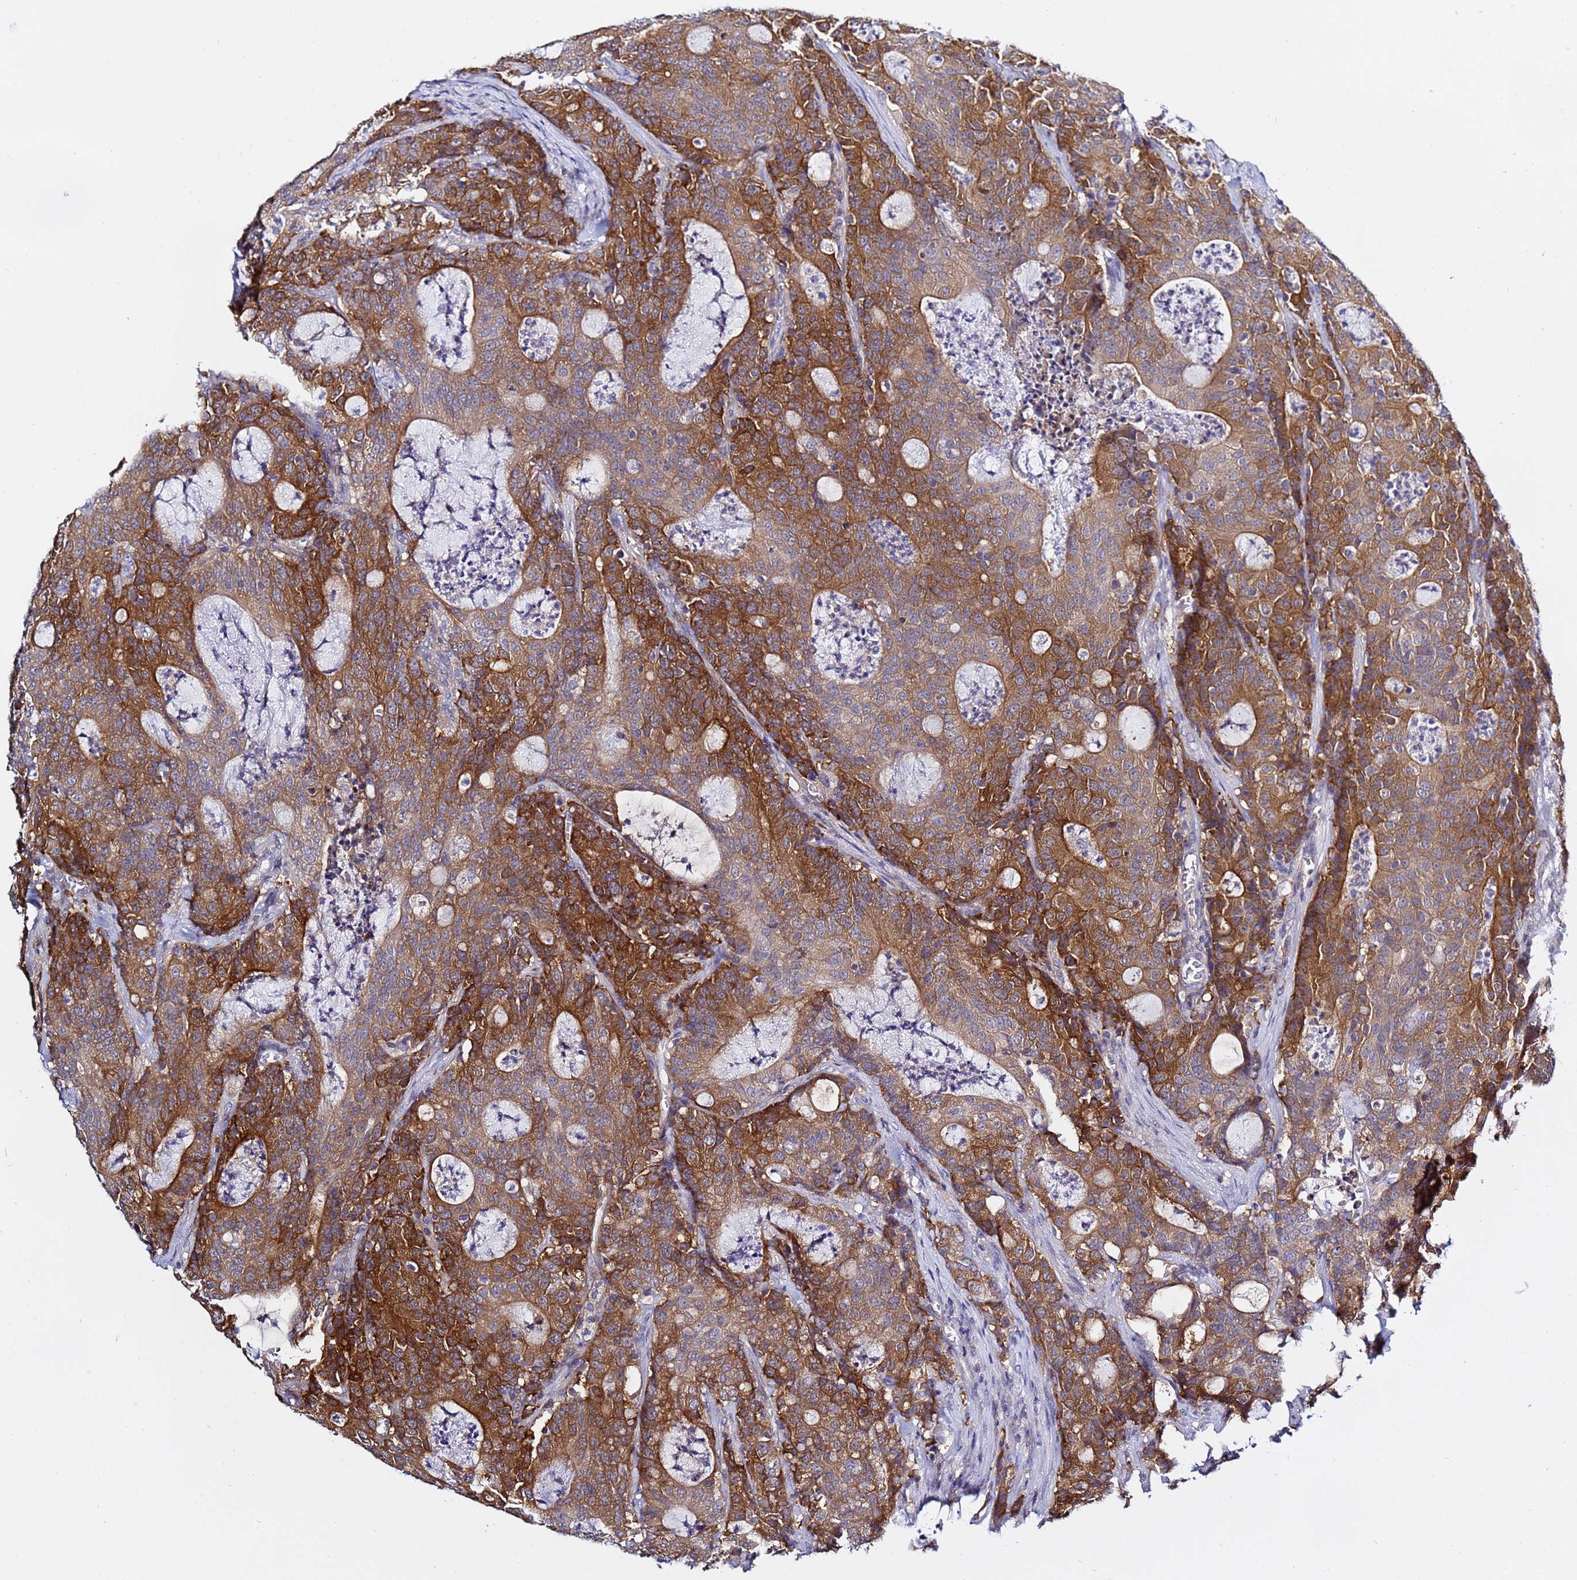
{"staining": {"intensity": "strong", "quantity": ">75%", "location": "cytoplasmic/membranous"}, "tissue": "colorectal cancer", "cell_type": "Tumor cells", "image_type": "cancer", "snomed": [{"axis": "morphology", "description": "Adenocarcinoma, NOS"}, {"axis": "topography", "description": "Colon"}], "caption": "Protein positivity by IHC shows strong cytoplasmic/membranous staining in approximately >75% of tumor cells in adenocarcinoma (colorectal). (DAB (3,3'-diaminobenzidine) IHC, brown staining for protein, blue staining for nuclei).", "gene": "LENG1", "patient": {"sex": "male", "age": 83}}